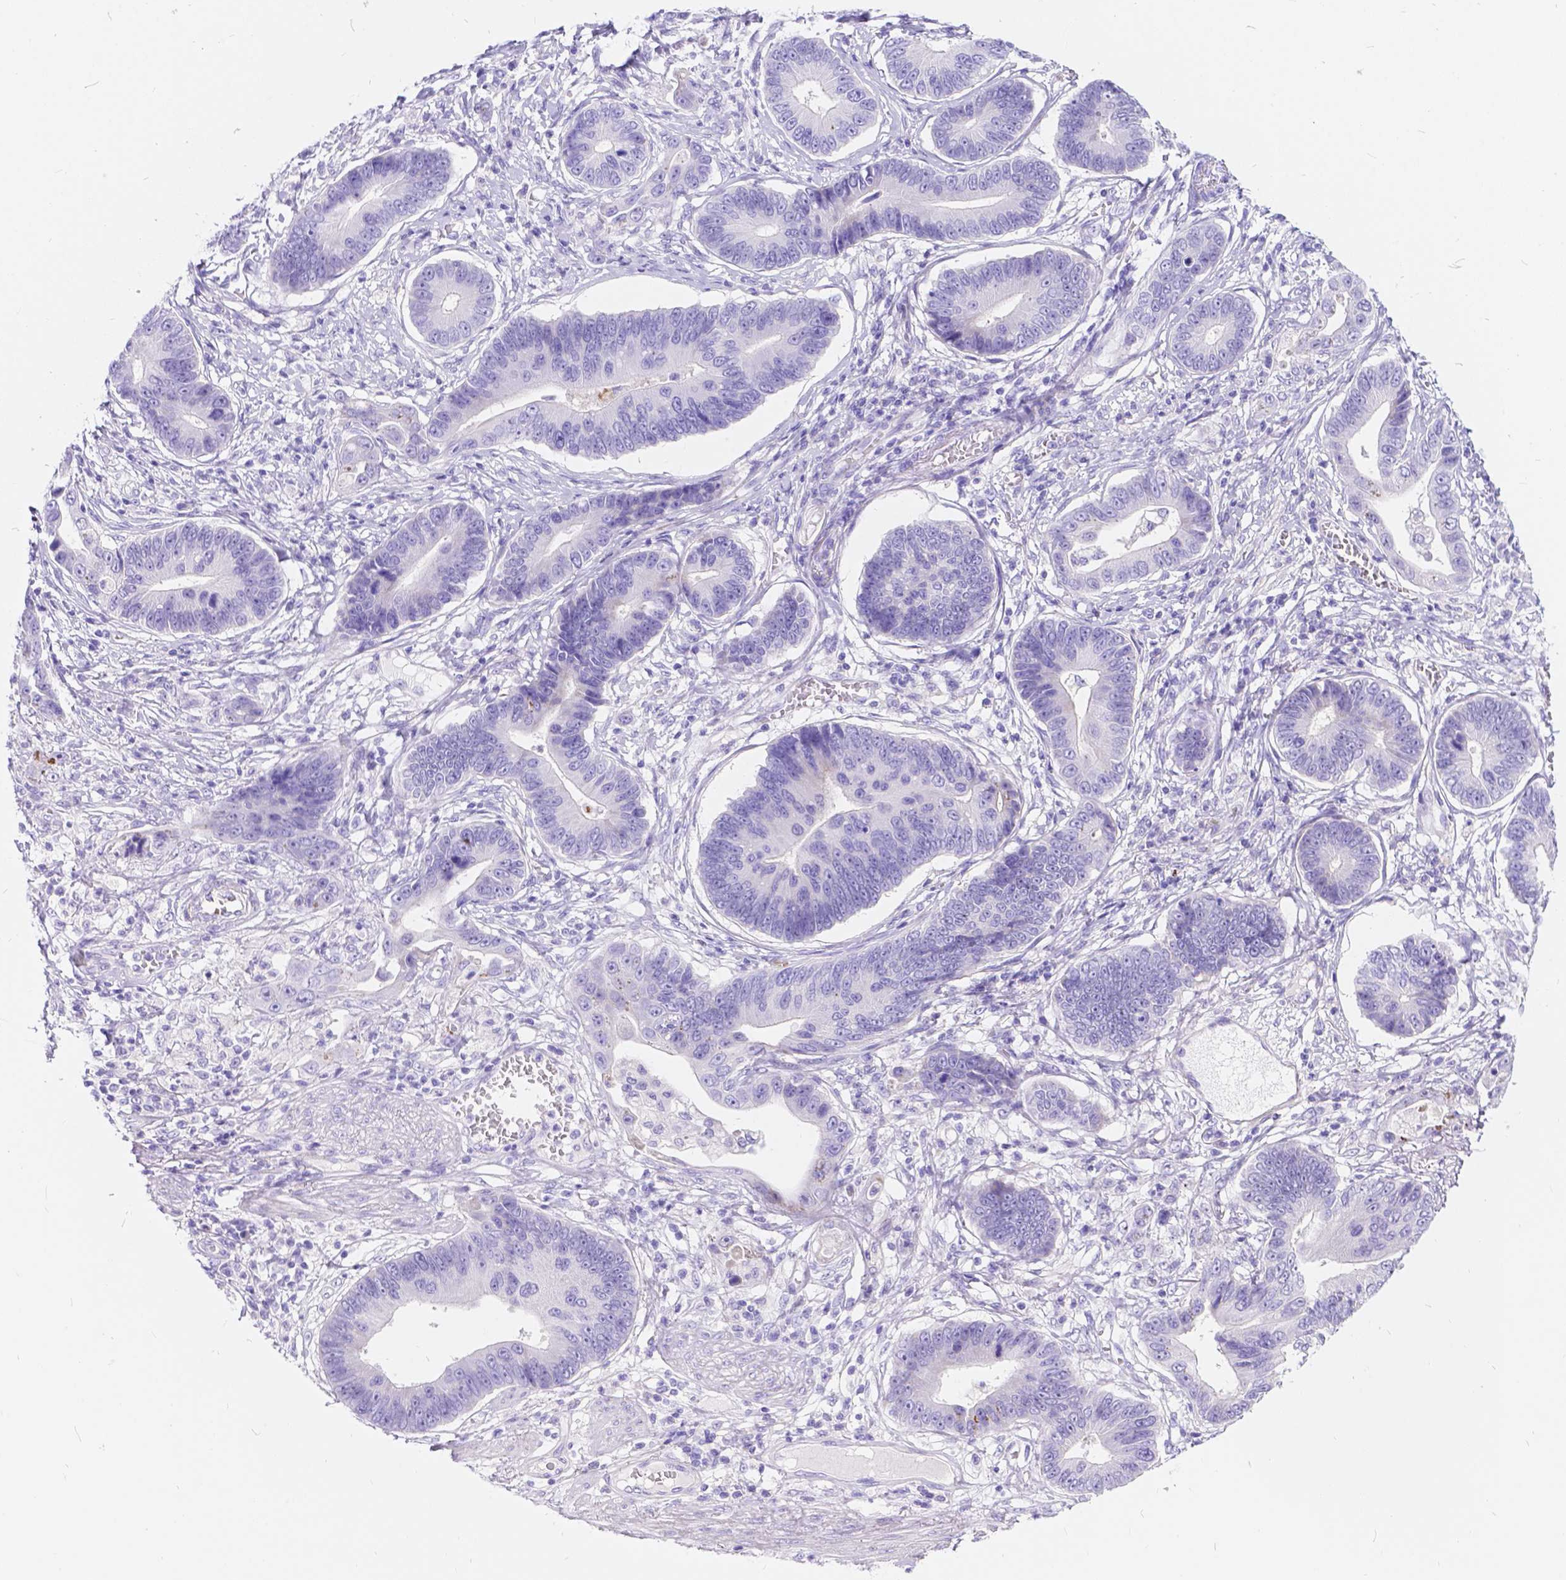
{"staining": {"intensity": "negative", "quantity": "none", "location": "none"}, "tissue": "stomach cancer", "cell_type": "Tumor cells", "image_type": "cancer", "snomed": [{"axis": "morphology", "description": "Adenocarcinoma, NOS"}, {"axis": "topography", "description": "Stomach"}], "caption": "This is an IHC micrograph of human stomach cancer (adenocarcinoma). There is no staining in tumor cells.", "gene": "KLHL10", "patient": {"sex": "male", "age": 84}}